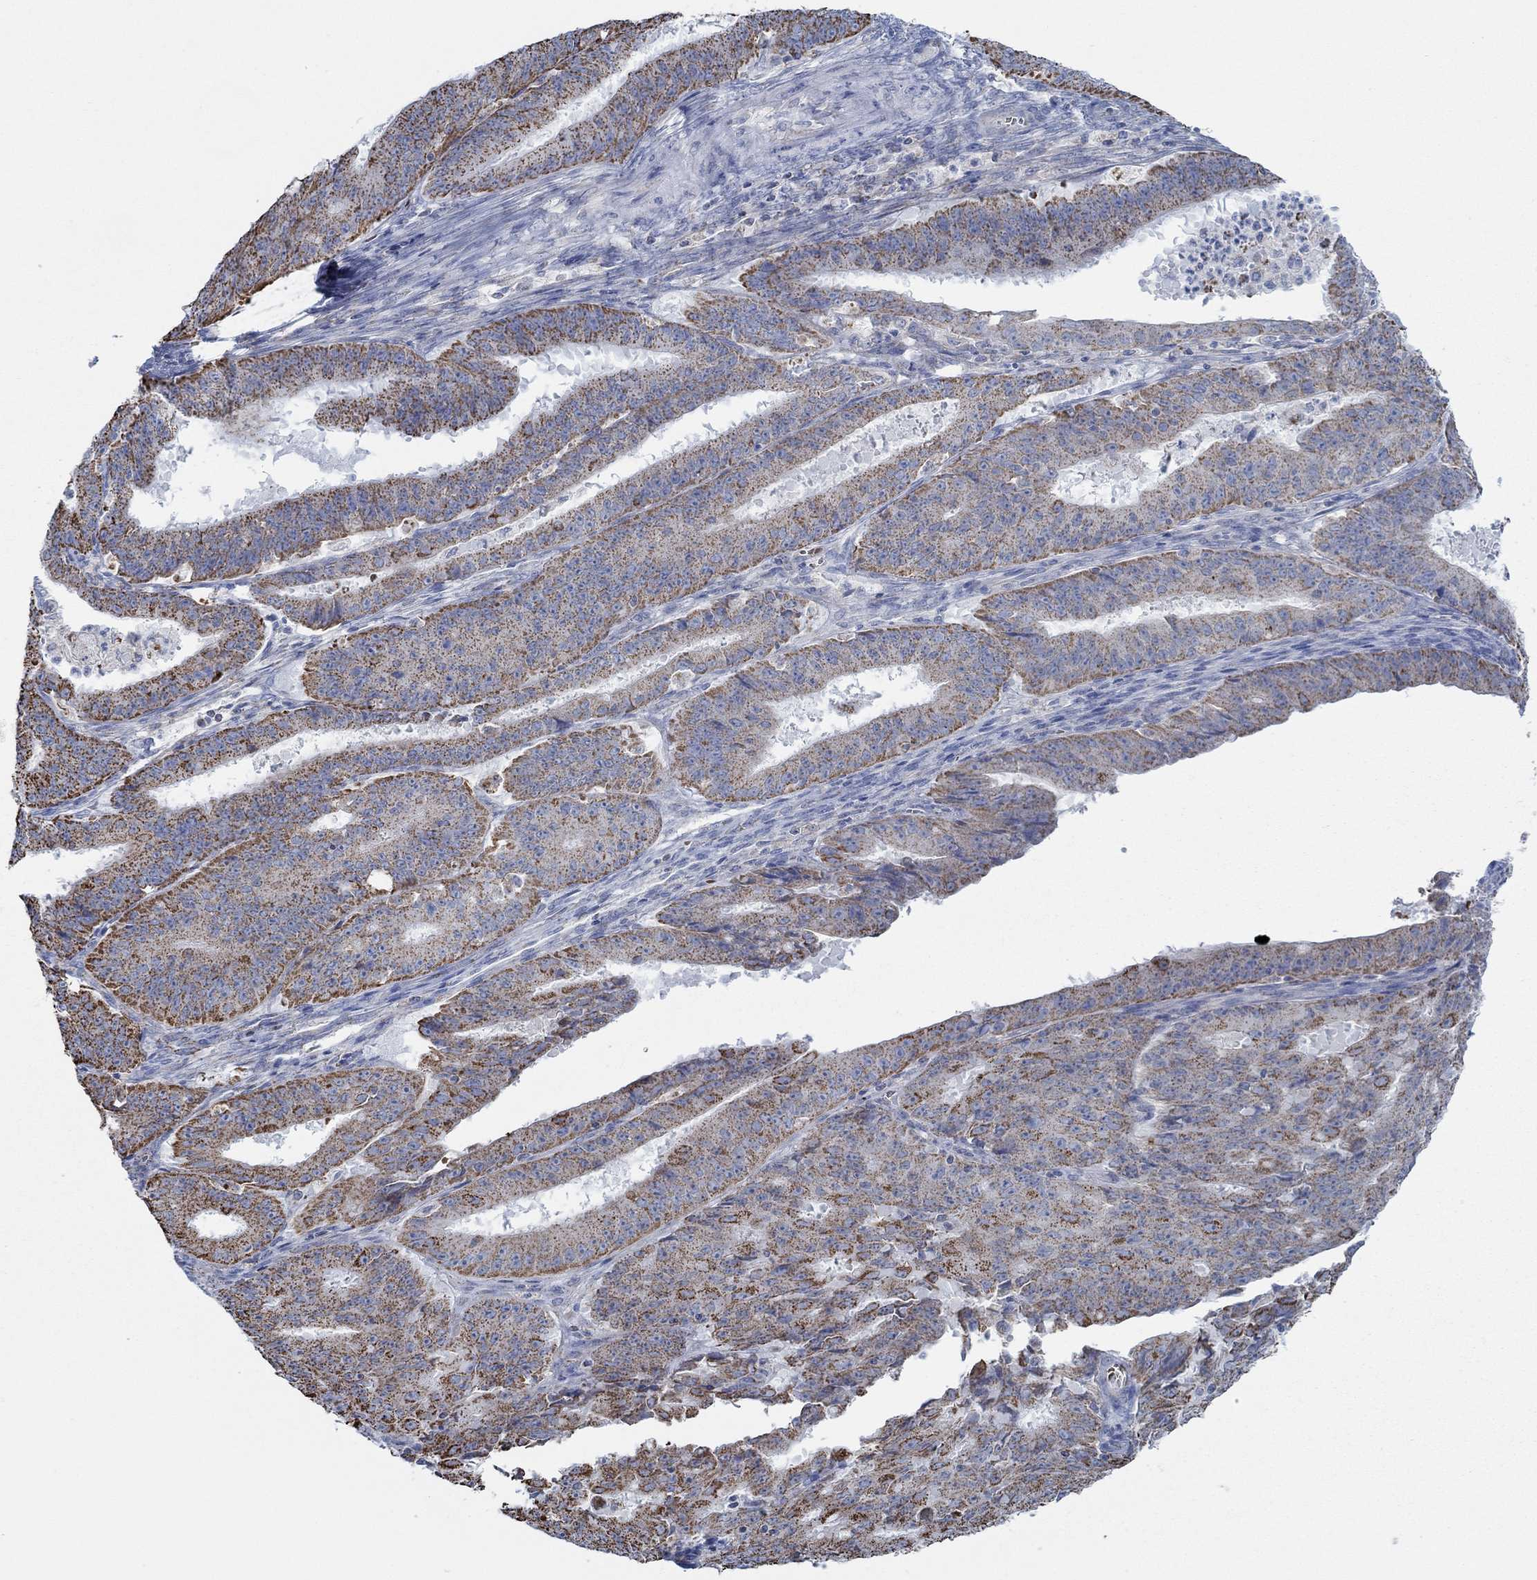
{"staining": {"intensity": "strong", "quantity": "25%-75%", "location": "cytoplasmic/membranous"}, "tissue": "ovarian cancer", "cell_type": "Tumor cells", "image_type": "cancer", "snomed": [{"axis": "morphology", "description": "Carcinoma, endometroid"}, {"axis": "topography", "description": "Ovary"}], "caption": "High-power microscopy captured an IHC photomicrograph of ovarian cancer, revealing strong cytoplasmic/membranous positivity in about 25%-75% of tumor cells.", "gene": "GLOD5", "patient": {"sex": "female", "age": 42}}